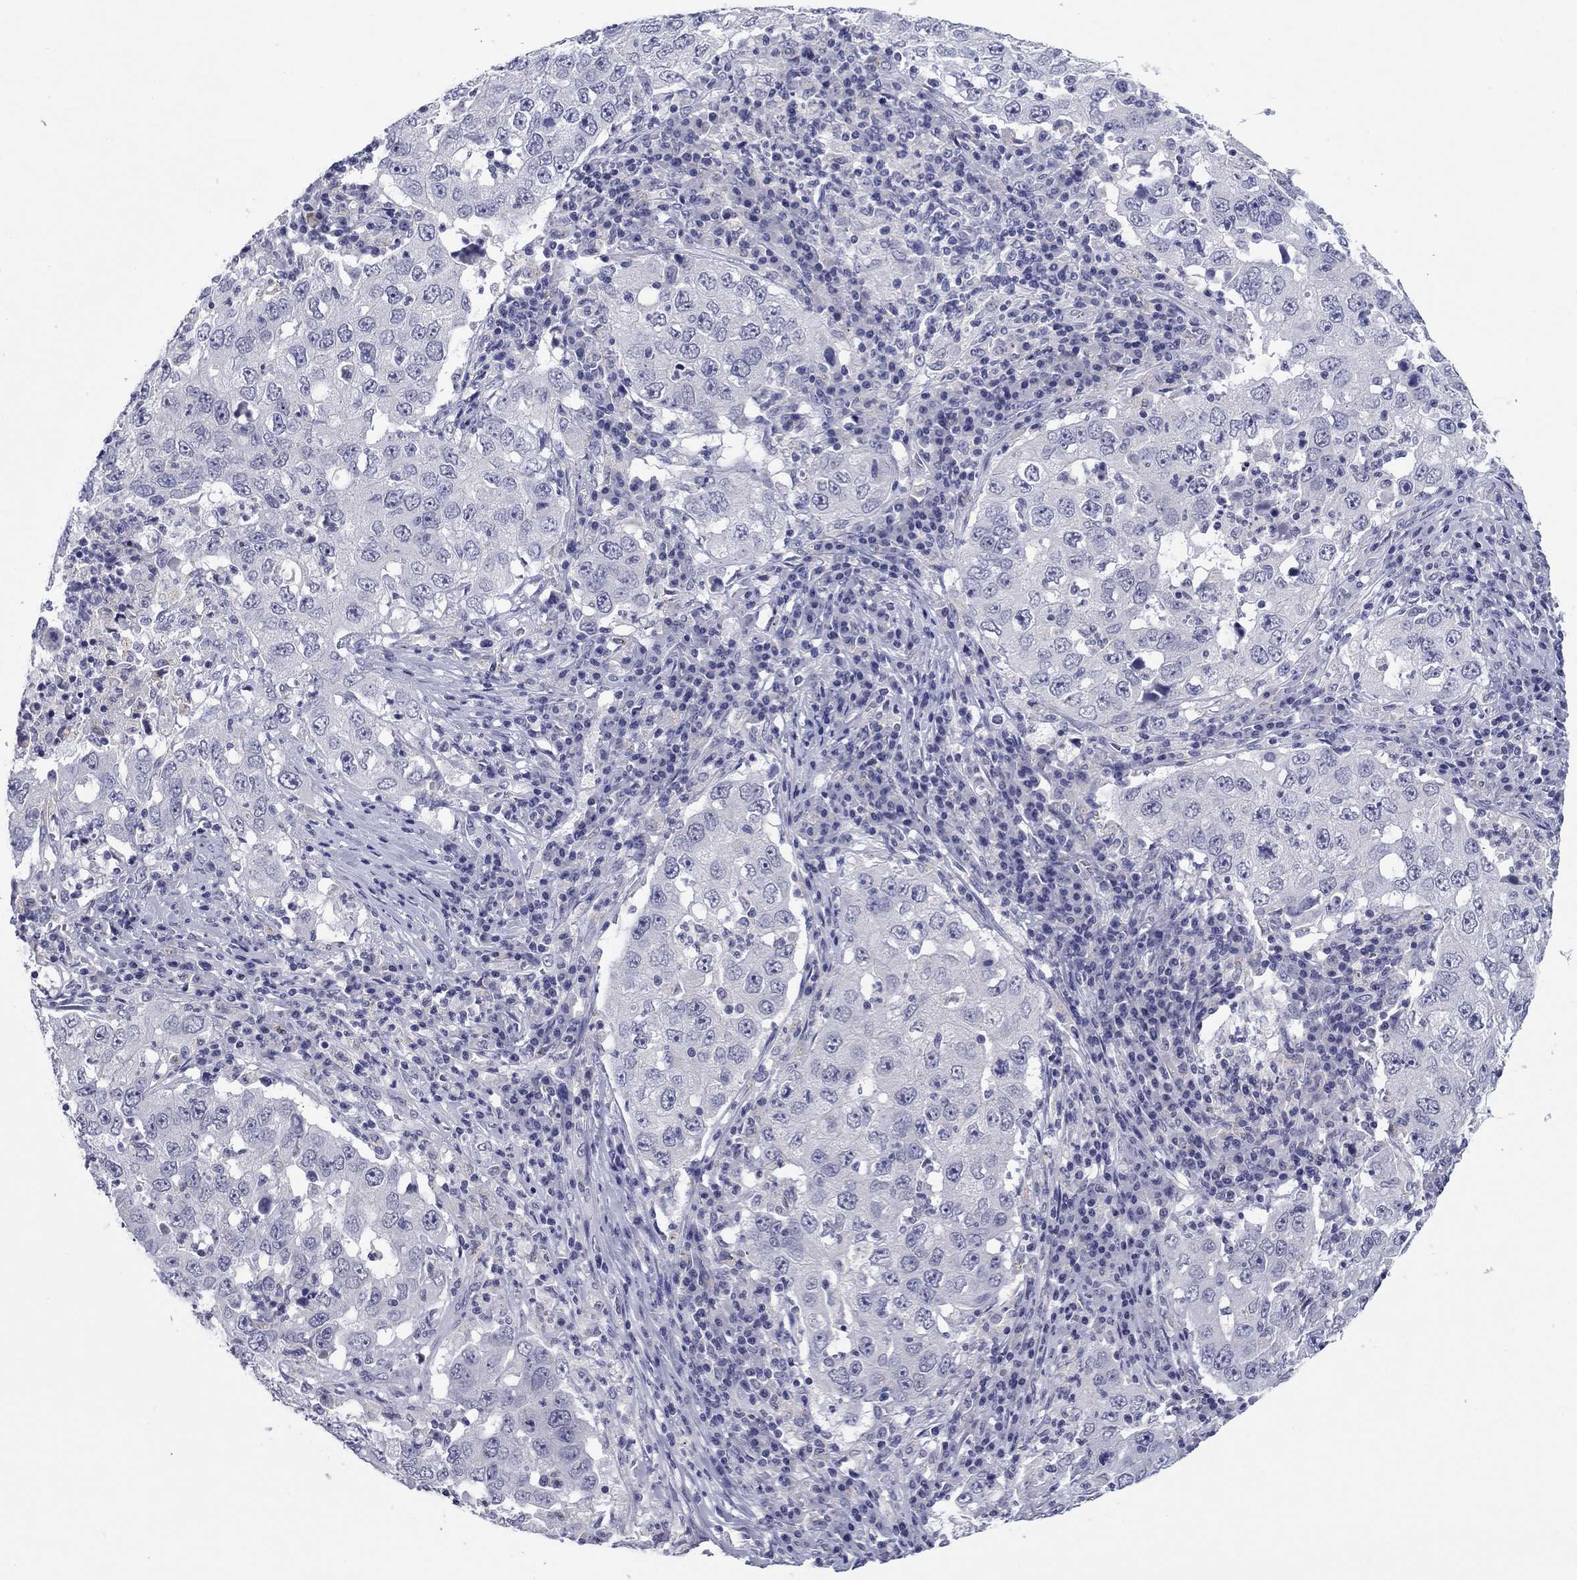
{"staining": {"intensity": "negative", "quantity": "none", "location": "none"}, "tissue": "lung cancer", "cell_type": "Tumor cells", "image_type": "cancer", "snomed": [{"axis": "morphology", "description": "Adenocarcinoma, NOS"}, {"axis": "topography", "description": "Lung"}], "caption": "This is an IHC histopathology image of human lung cancer. There is no positivity in tumor cells.", "gene": "TCFL5", "patient": {"sex": "male", "age": 73}}